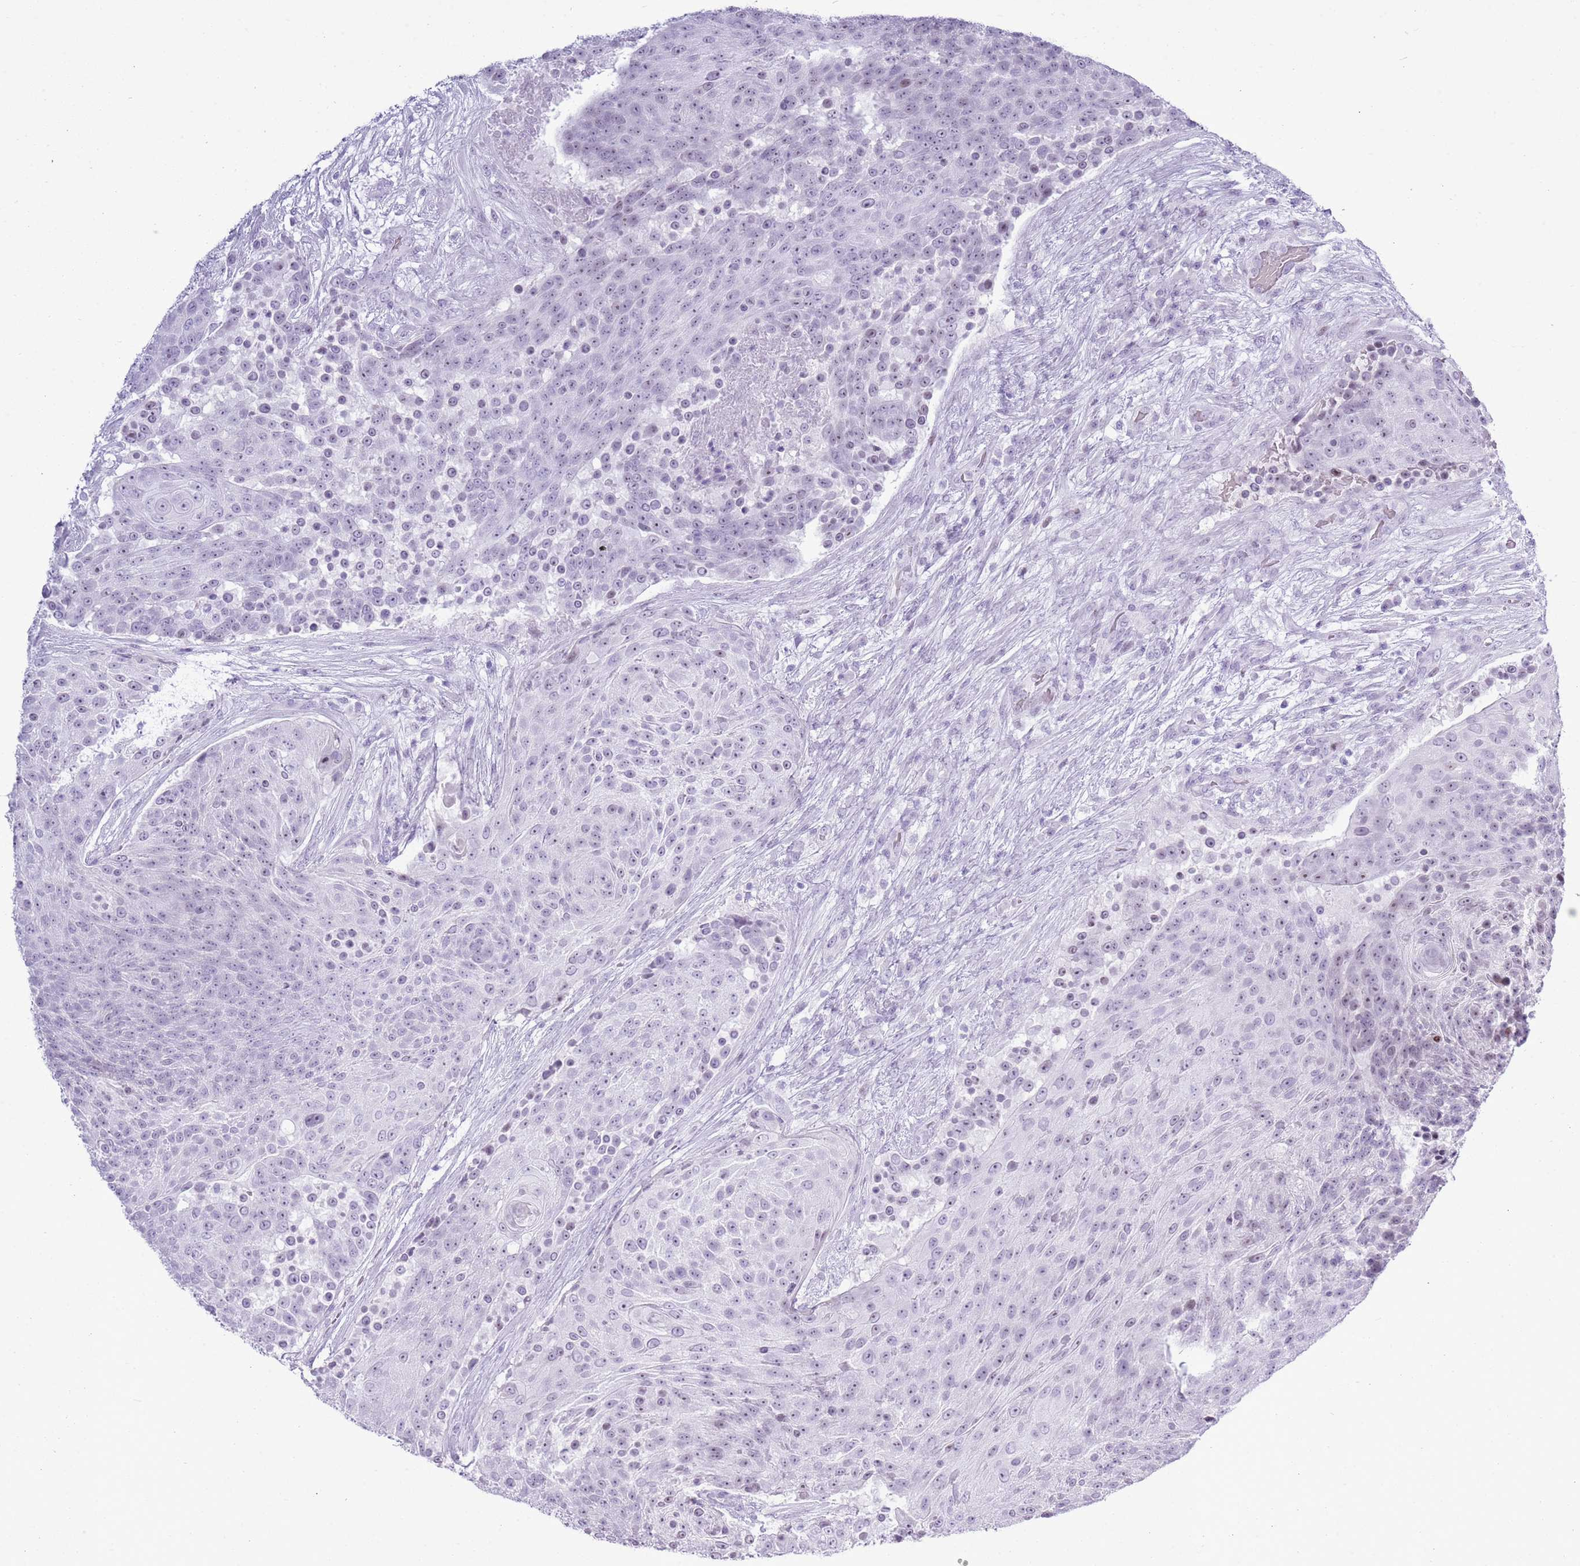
{"staining": {"intensity": "negative", "quantity": "none", "location": "none"}, "tissue": "urothelial cancer", "cell_type": "Tumor cells", "image_type": "cancer", "snomed": [{"axis": "morphology", "description": "Urothelial carcinoma, High grade"}, {"axis": "topography", "description": "Urinary bladder"}], "caption": "An image of high-grade urothelial carcinoma stained for a protein shows no brown staining in tumor cells.", "gene": "ASIP", "patient": {"sex": "female", "age": 63}}